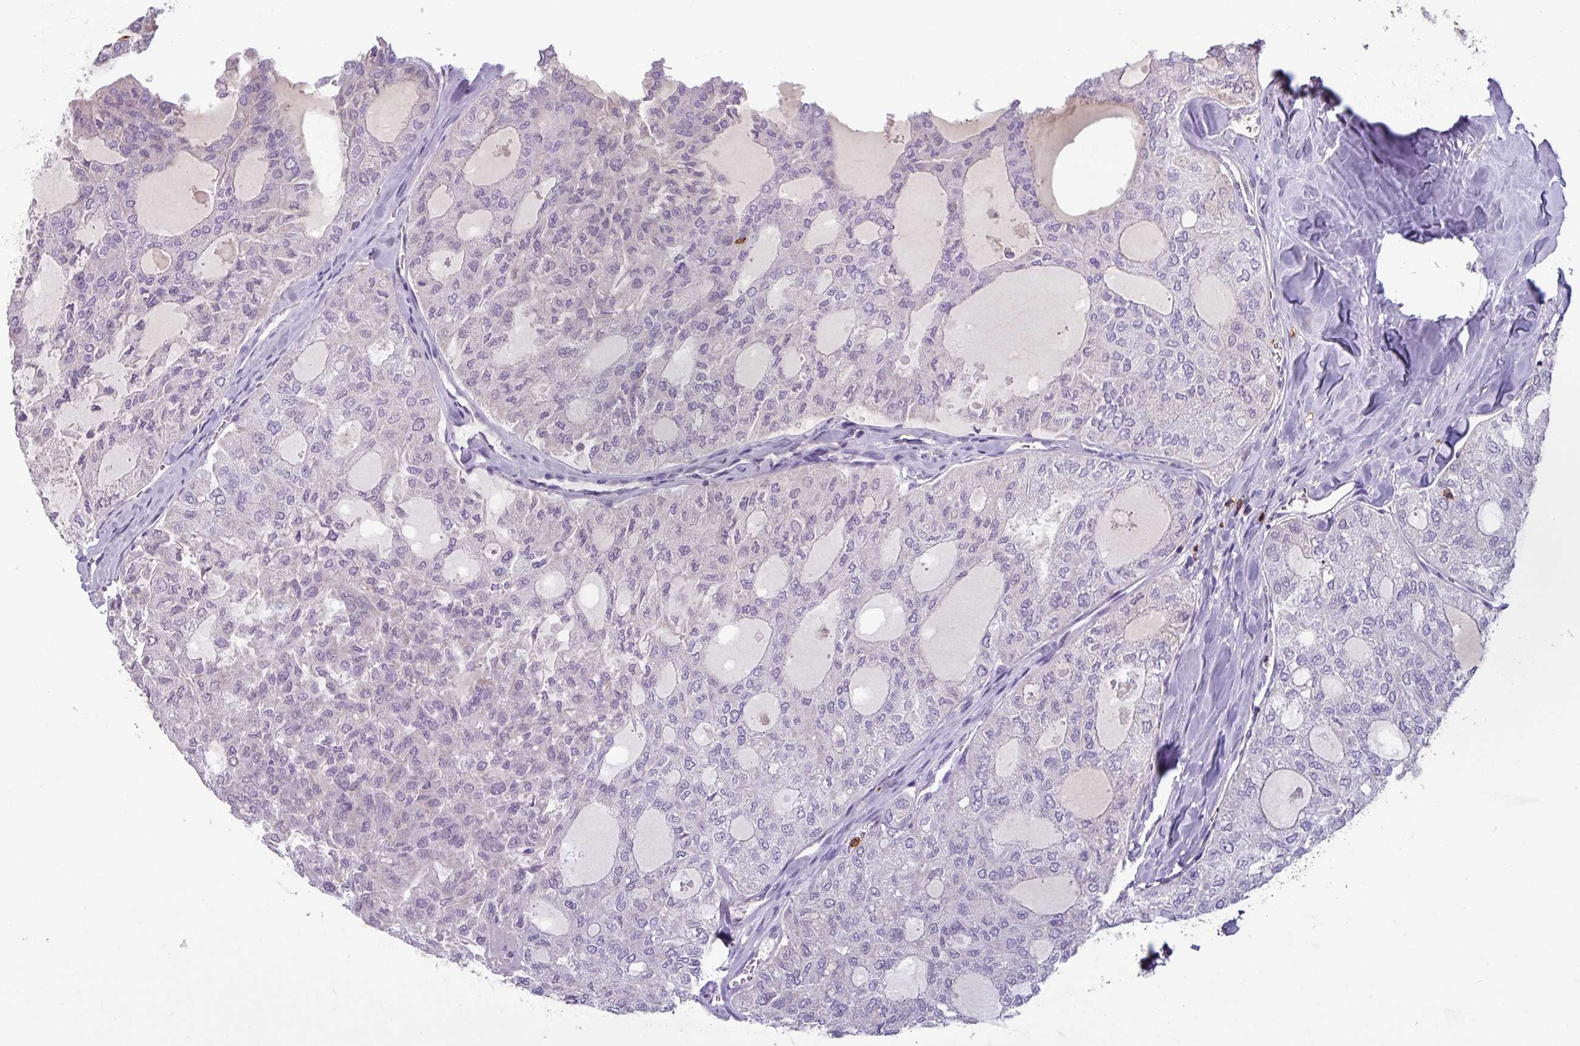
{"staining": {"intensity": "negative", "quantity": "none", "location": "none"}, "tissue": "thyroid cancer", "cell_type": "Tumor cells", "image_type": "cancer", "snomed": [{"axis": "morphology", "description": "Follicular adenoma carcinoma, NOS"}, {"axis": "topography", "description": "Thyroid gland"}], "caption": "There is no significant expression in tumor cells of thyroid follicular adenoma carcinoma.", "gene": "CD8A", "patient": {"sex": "male", "age": 75}}